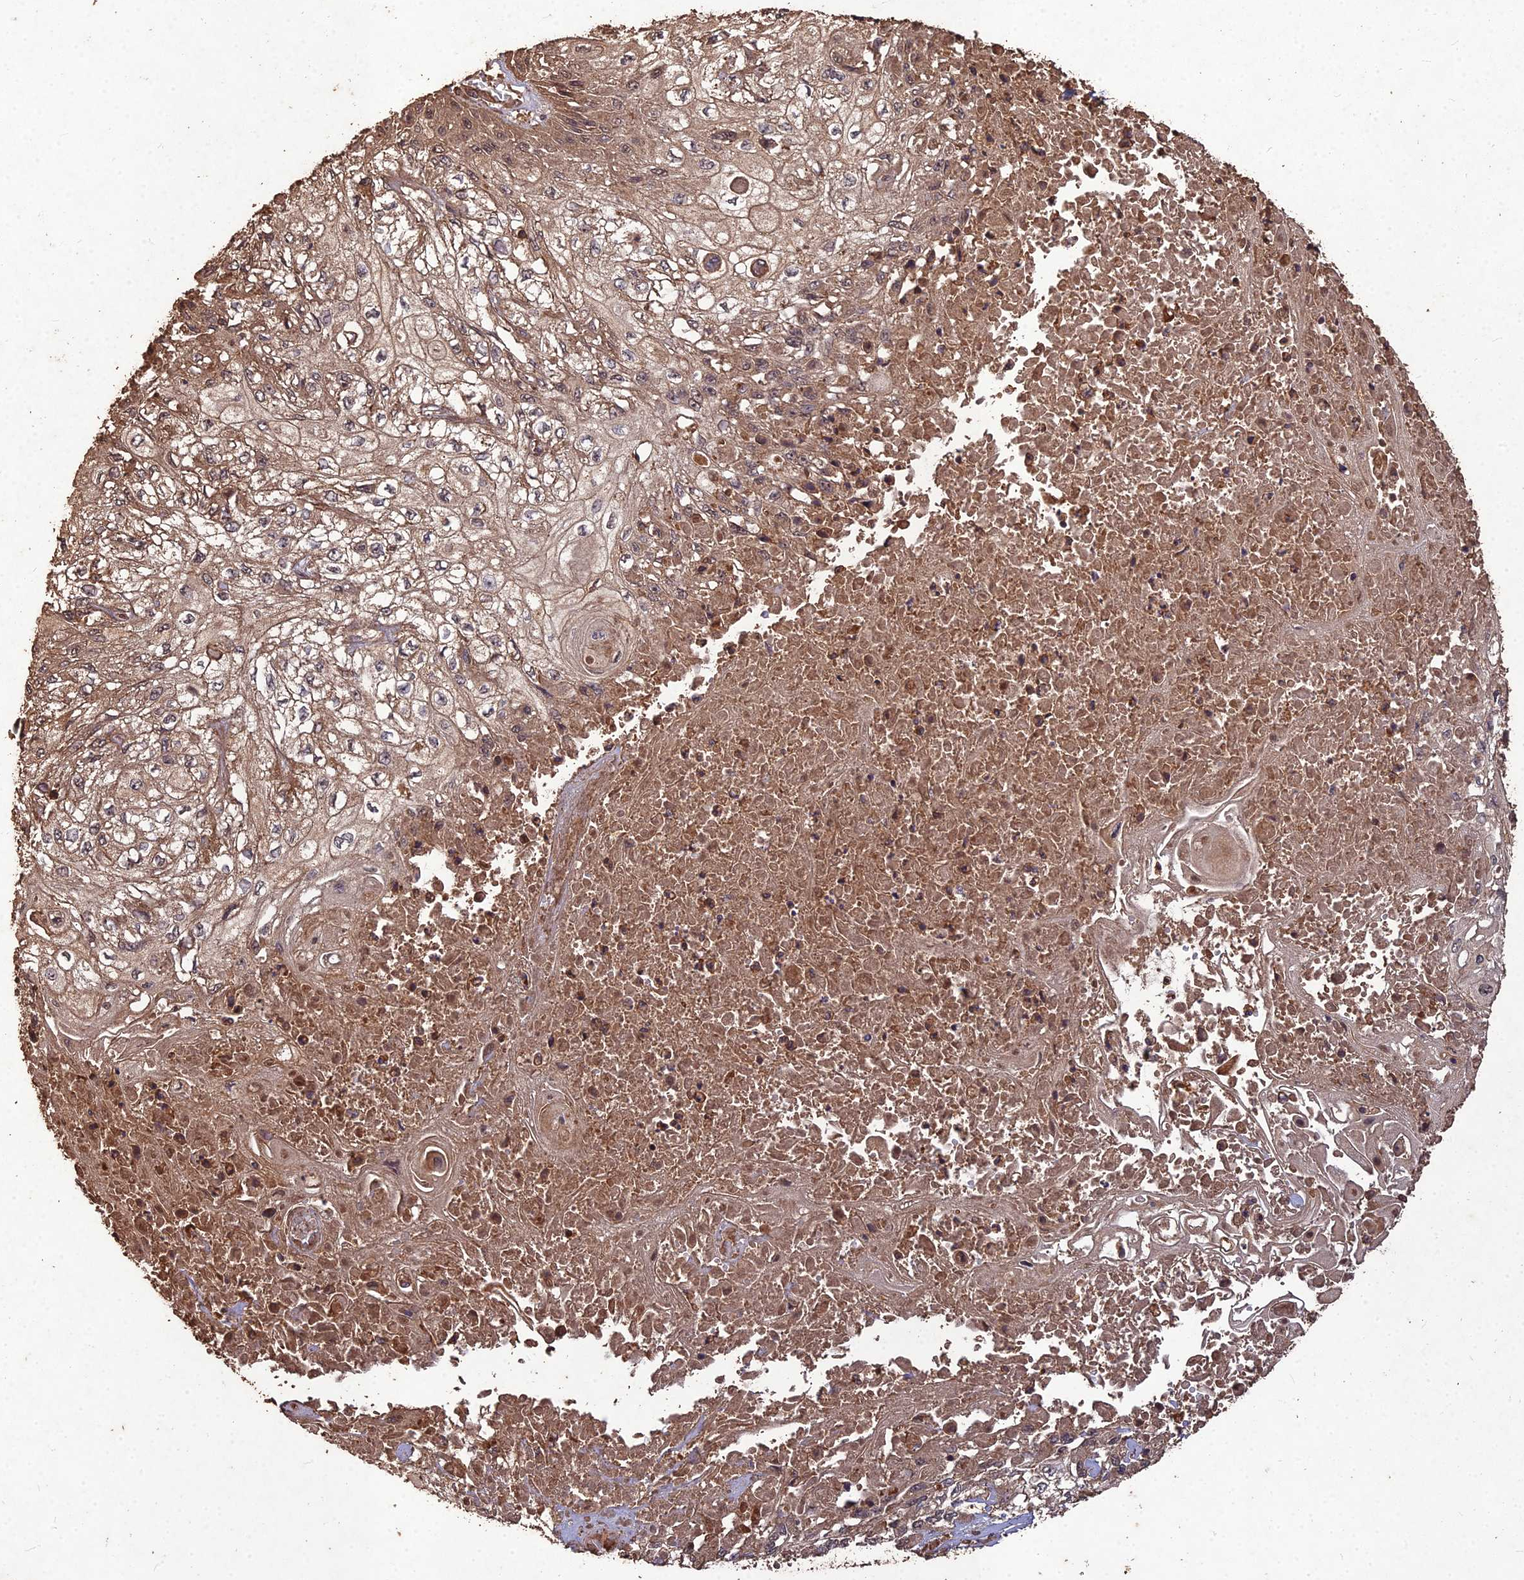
{"staining": {"intensity": "moderate", "quantity": ">75%", "location": "cytoplasmic/membranous,nuclear"}, "tissue": "skin cancer", "cell_type": "Tumor cells", "image_type": "cancer", "snomed": [{"axis": "morphology", "description": "Squamous cell carcinoma, NOS"}, {"axis": "morphology", "description": "Squamous cell carcinoma, metastatic, NOS"}, {"axis": "topography", "description": "Skin"}, {"axis": "topography", "description": "Lymph node"}], "caption": "This is an image of IHC staining of skin metastatic squamous cell carcinoma, which shows moderate expression in the cytoplasmic/membranous and nuclear of tumor cells.", "gene": "SYMPK", "patient": {"sex": "male", "age": 75}}